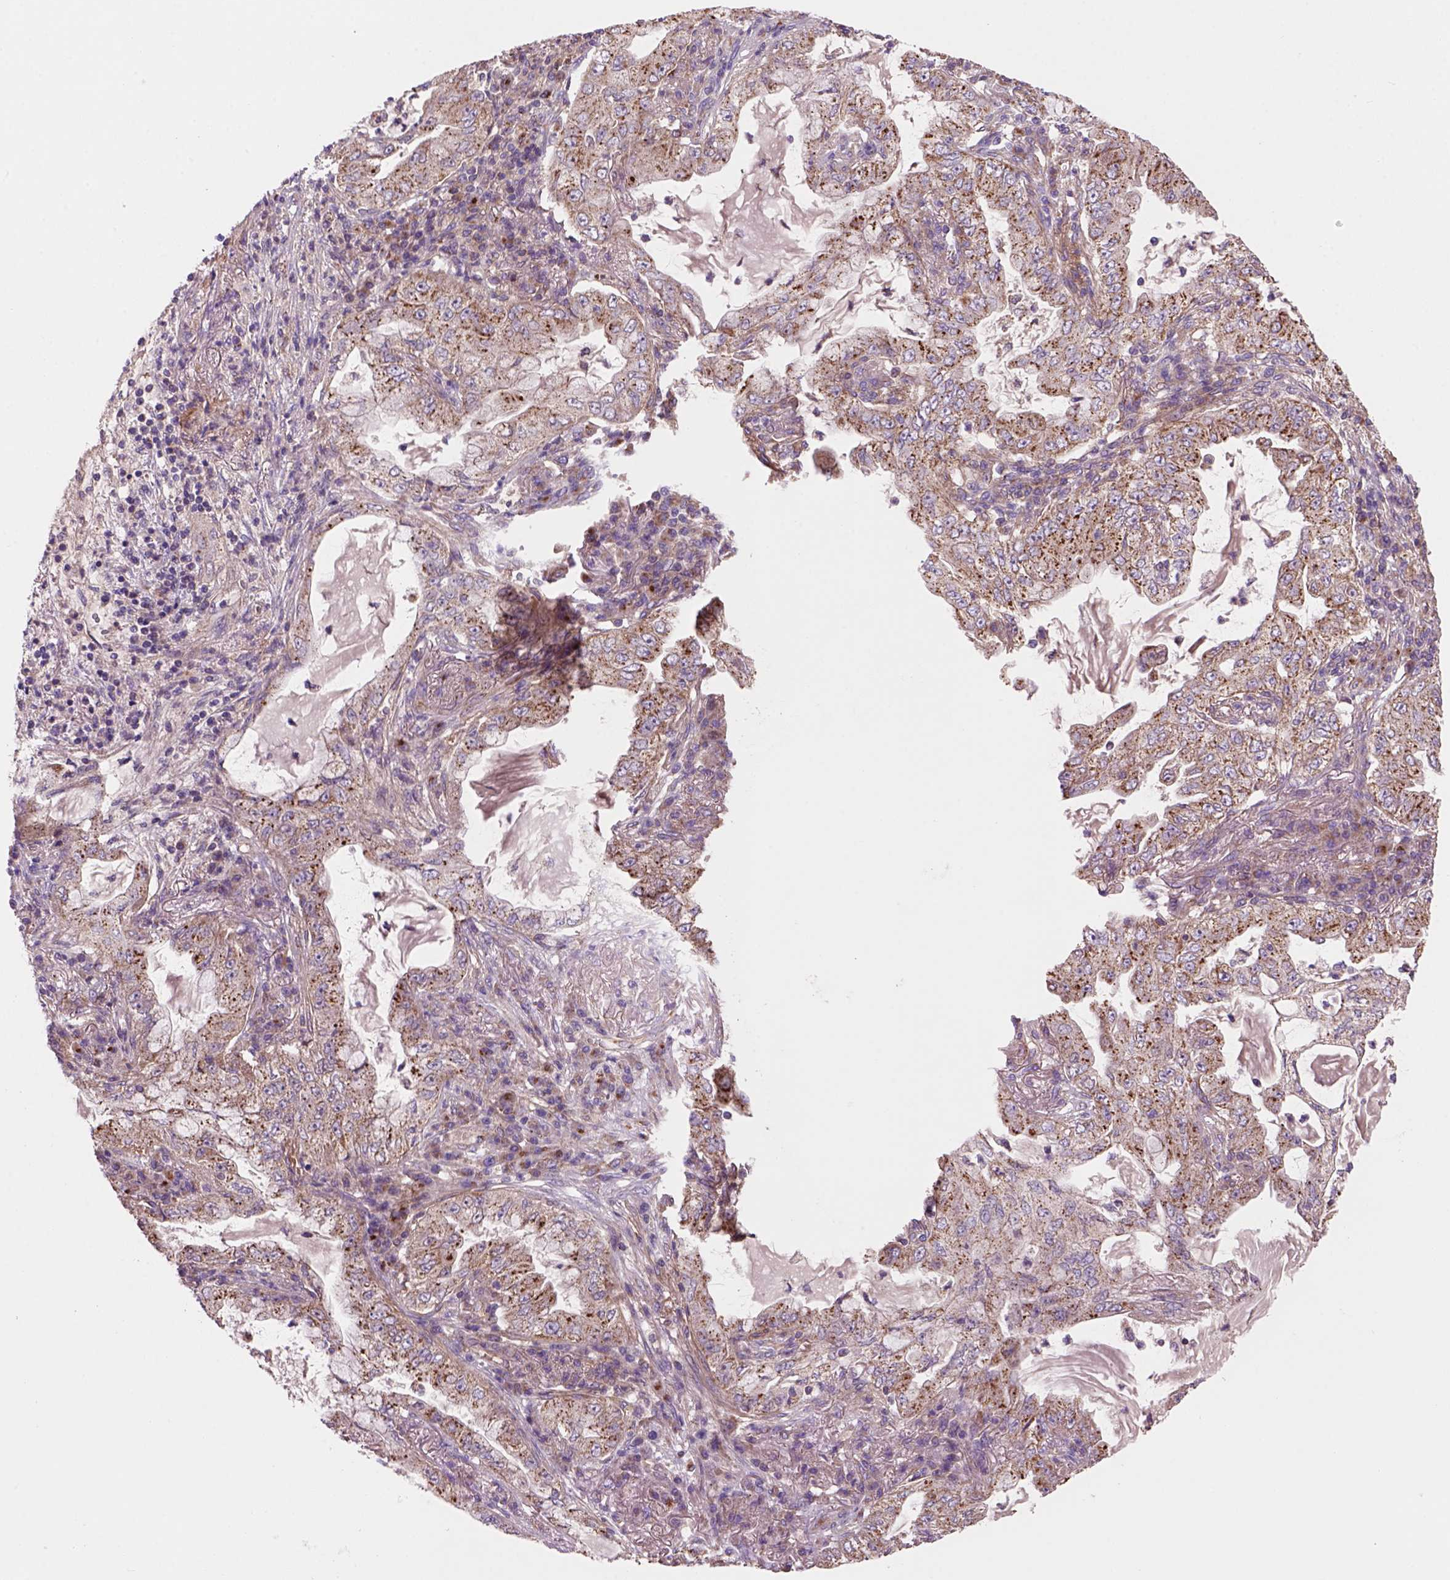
{"staining": {"intensity": "moderate", "quantity": "25%-75%", "location": "cytoplasmic/membranous"}, "tissue": "lung cancer", "cell_type": "Tumor cells", "image_type": "cancer", "snomed": [{"axis": "morphology", "description": "Adenocarcinoma, NOS"}, {"axis": "topography", "description": "Lung"}], "caption": "Approximately 25%-75% of tumor cells in lung cancer (adenocarcinoma) show moderate cytoplasmic/membranous protein expression as visualized by brown immunohistochemical staining.", "gene": "WARS2", "patient": {"sex": "female", "age": 73}}